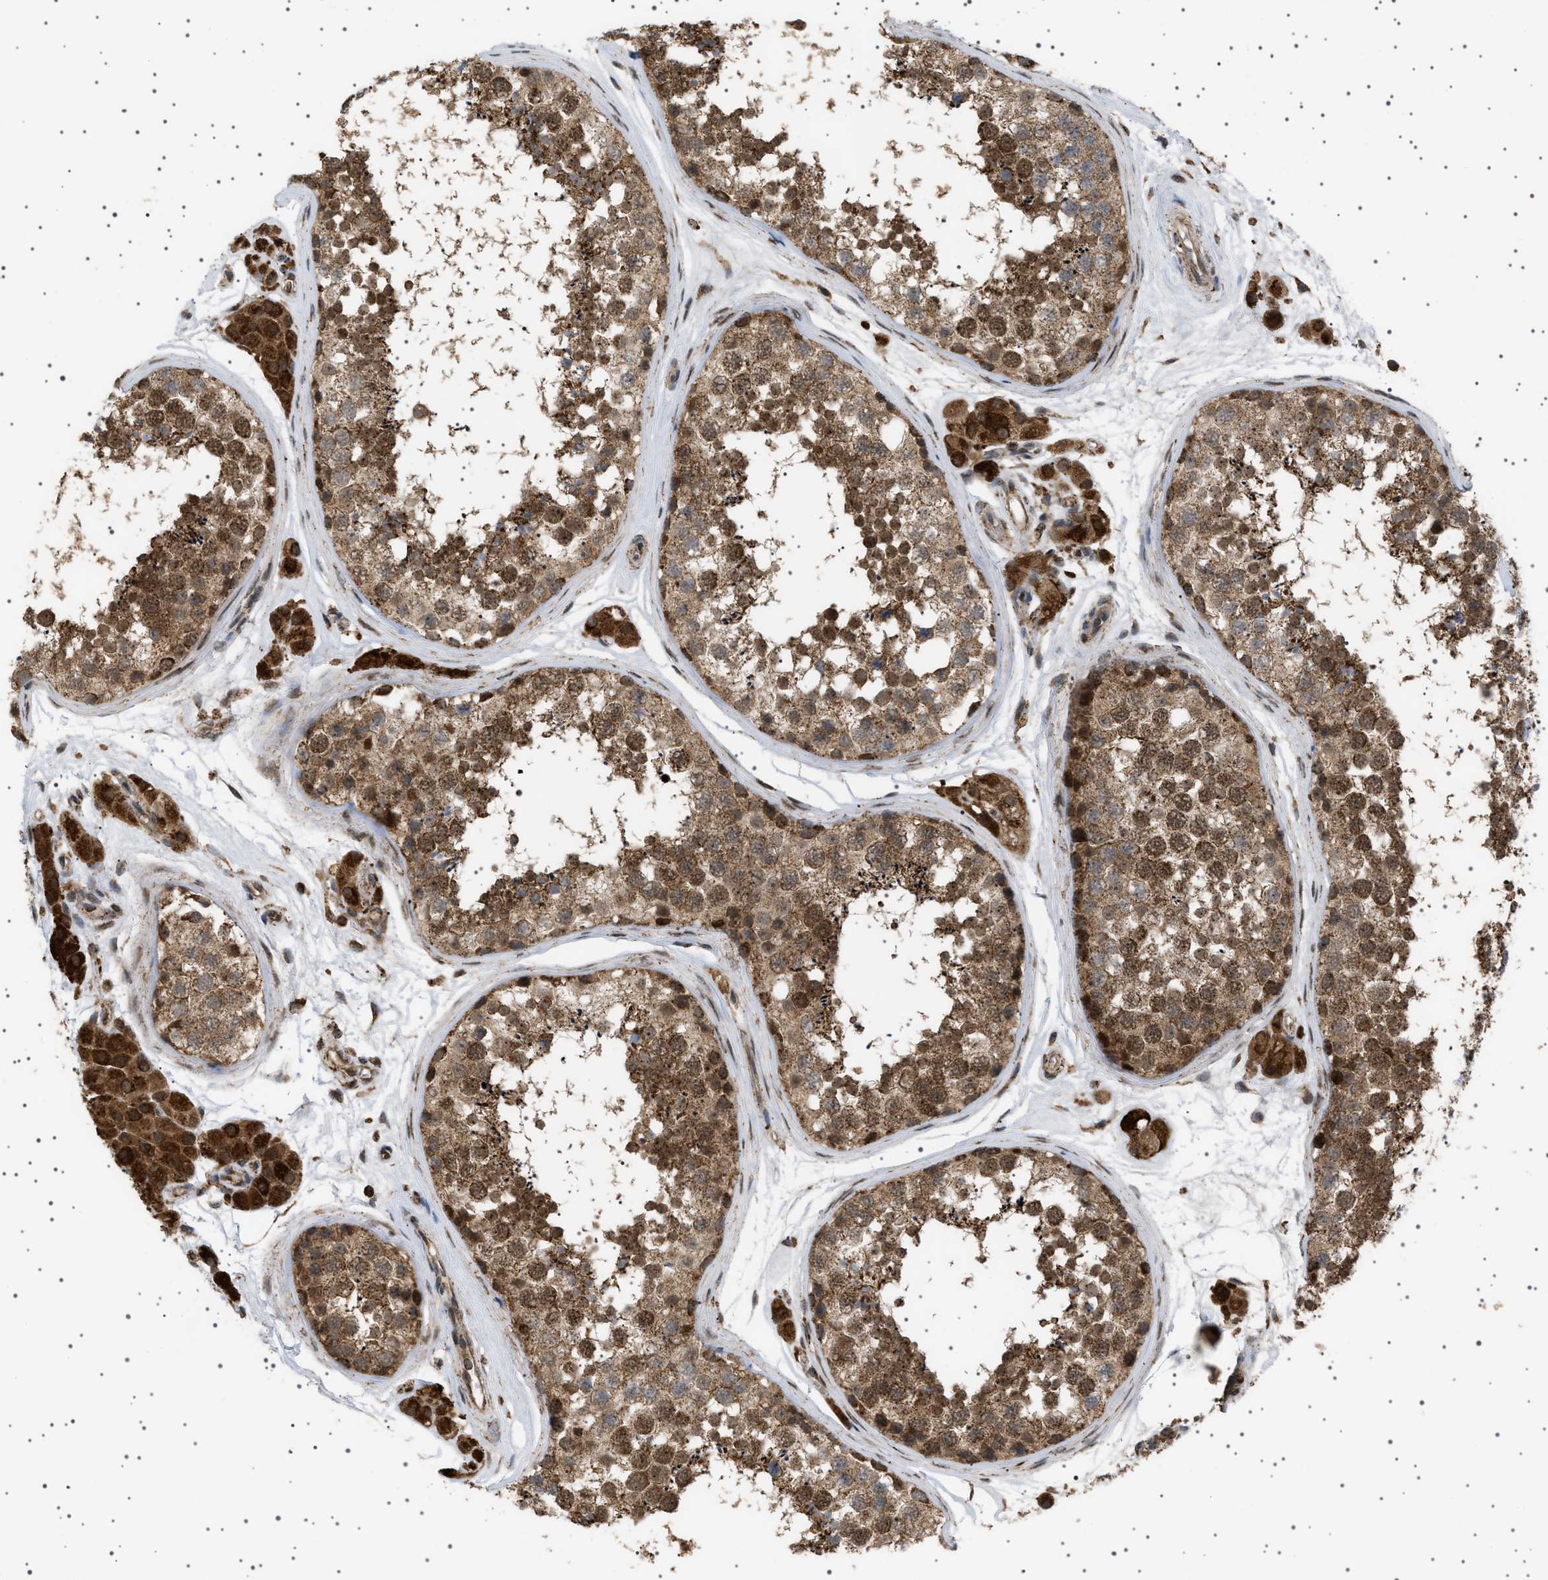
{"staining": {"intensity": "moderate", "quantity": ">75%", "location": "cytoplasmic/membranous,nuclear"}, "tissue": "testis", "cell_type": "Cells in seminiferous ducts", "image_type": "normal", "snomed": [{"axis": "morphology", "description": "Normal tissue, NOS"}, {"axis": "topography", "description": "Testis"}], "caption": "Testis stained for a protein (brown) displays moderate cytoplasmic/membranous,nuclear positive positivity in about >75% of cells in seminiferous ducts.", "gene": "MELK", "patient": {"sex": "male", "age": 56}}